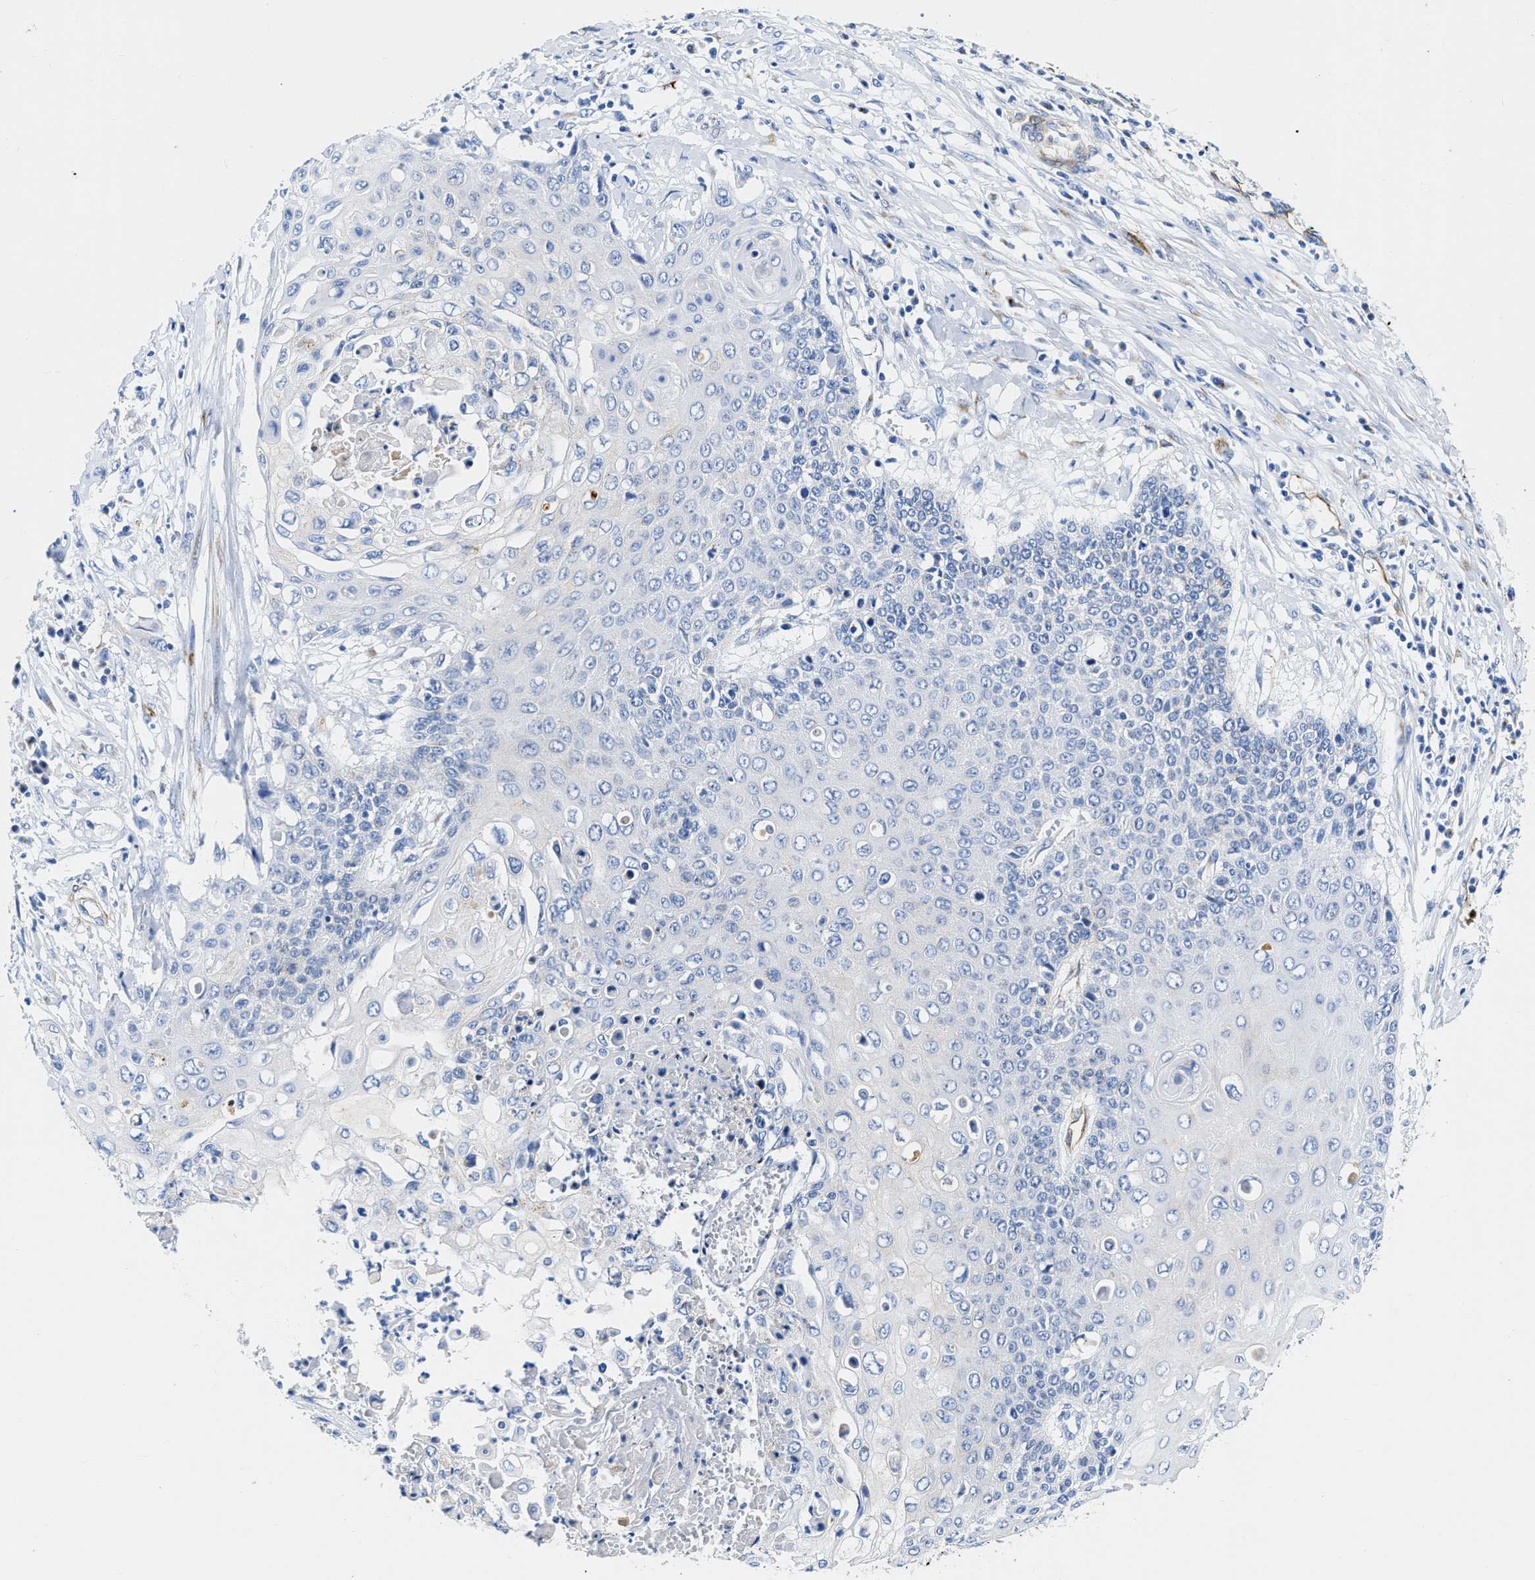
{"staining": {"intensity": "negative", "quantity": "none", "location": "none"}, "tissue": "cervical cancer", "cell_type": "Tumor cells", "image_type": "cancer", "snomed": [{"axis": "morphology", "description": "Squamous cell carcinoma, NOS"}, {"axis": "topography", "description": "Cervix"}], "caption": "Tumor cells show no significant staining in cervical cancer (squamous cell carcinoma).", "gene": "TVP23B", "patient": {"sex": "female", "age": 39}}